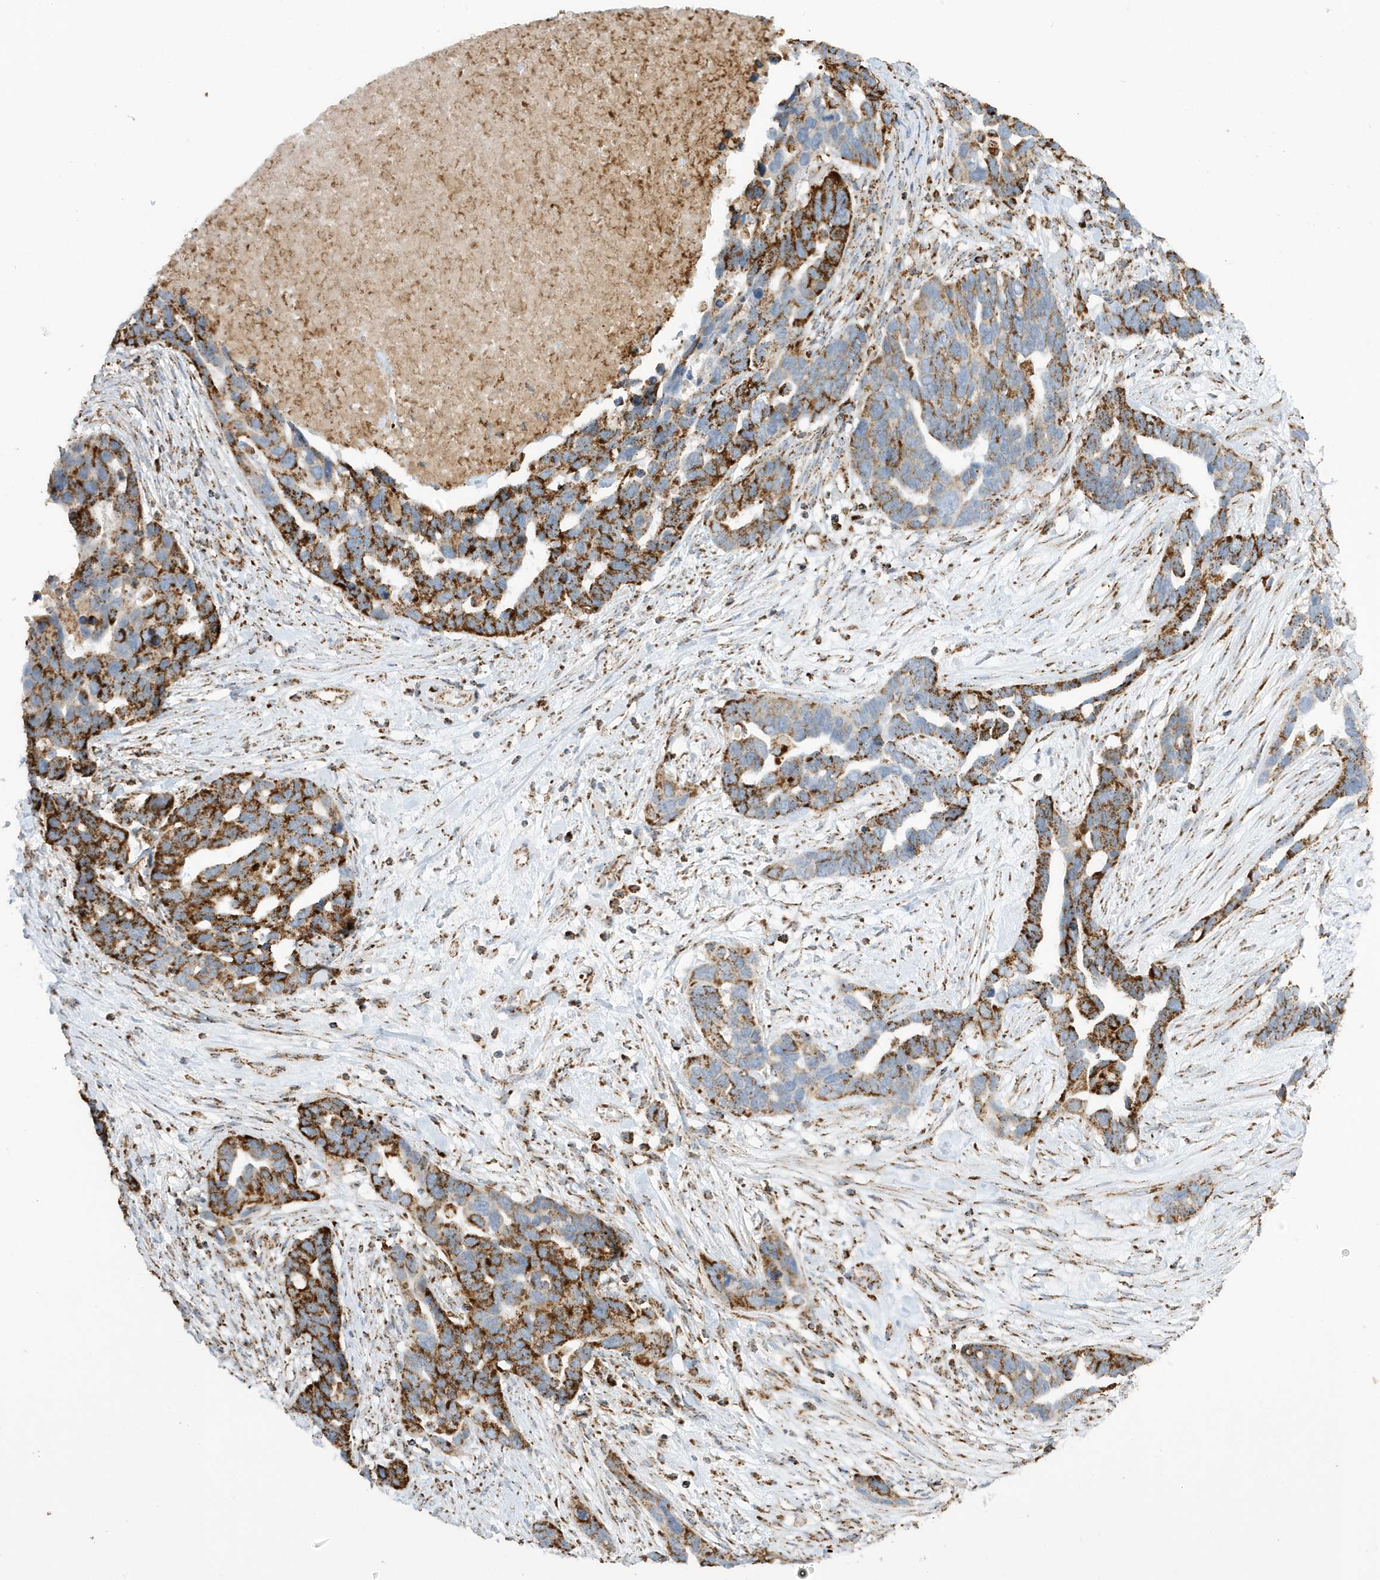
{"staining": {"intensity": "strong", "quantity": ">75%", "location": "cytoplasmic/membranous"}, "tissue": "ovarian cancer", "cell_type": "Tumor cells", "image_type": "cancer", "snomed": [{"axis": "morphology", "description": "Cystadenocarcinoma, serous, NOS"}, {"axis": "topography", "description": "Ovary"}], "caption": "Ovarian cancer (serous cystadenocarcinoma) was stained to show a protein in brown. There is high levels of strong cytoplasmic/membranous expression in approximately >75% of tumor cells. The staining was performed using DAB (3,3'-diaminobenzidine) to visualize the protein expression in brown, while the nuclei were stained in blue with hematoxylin (Magnification: 20x).", "gene": "ATP5ME", "patient": {"sex": "female", "age": 54}}